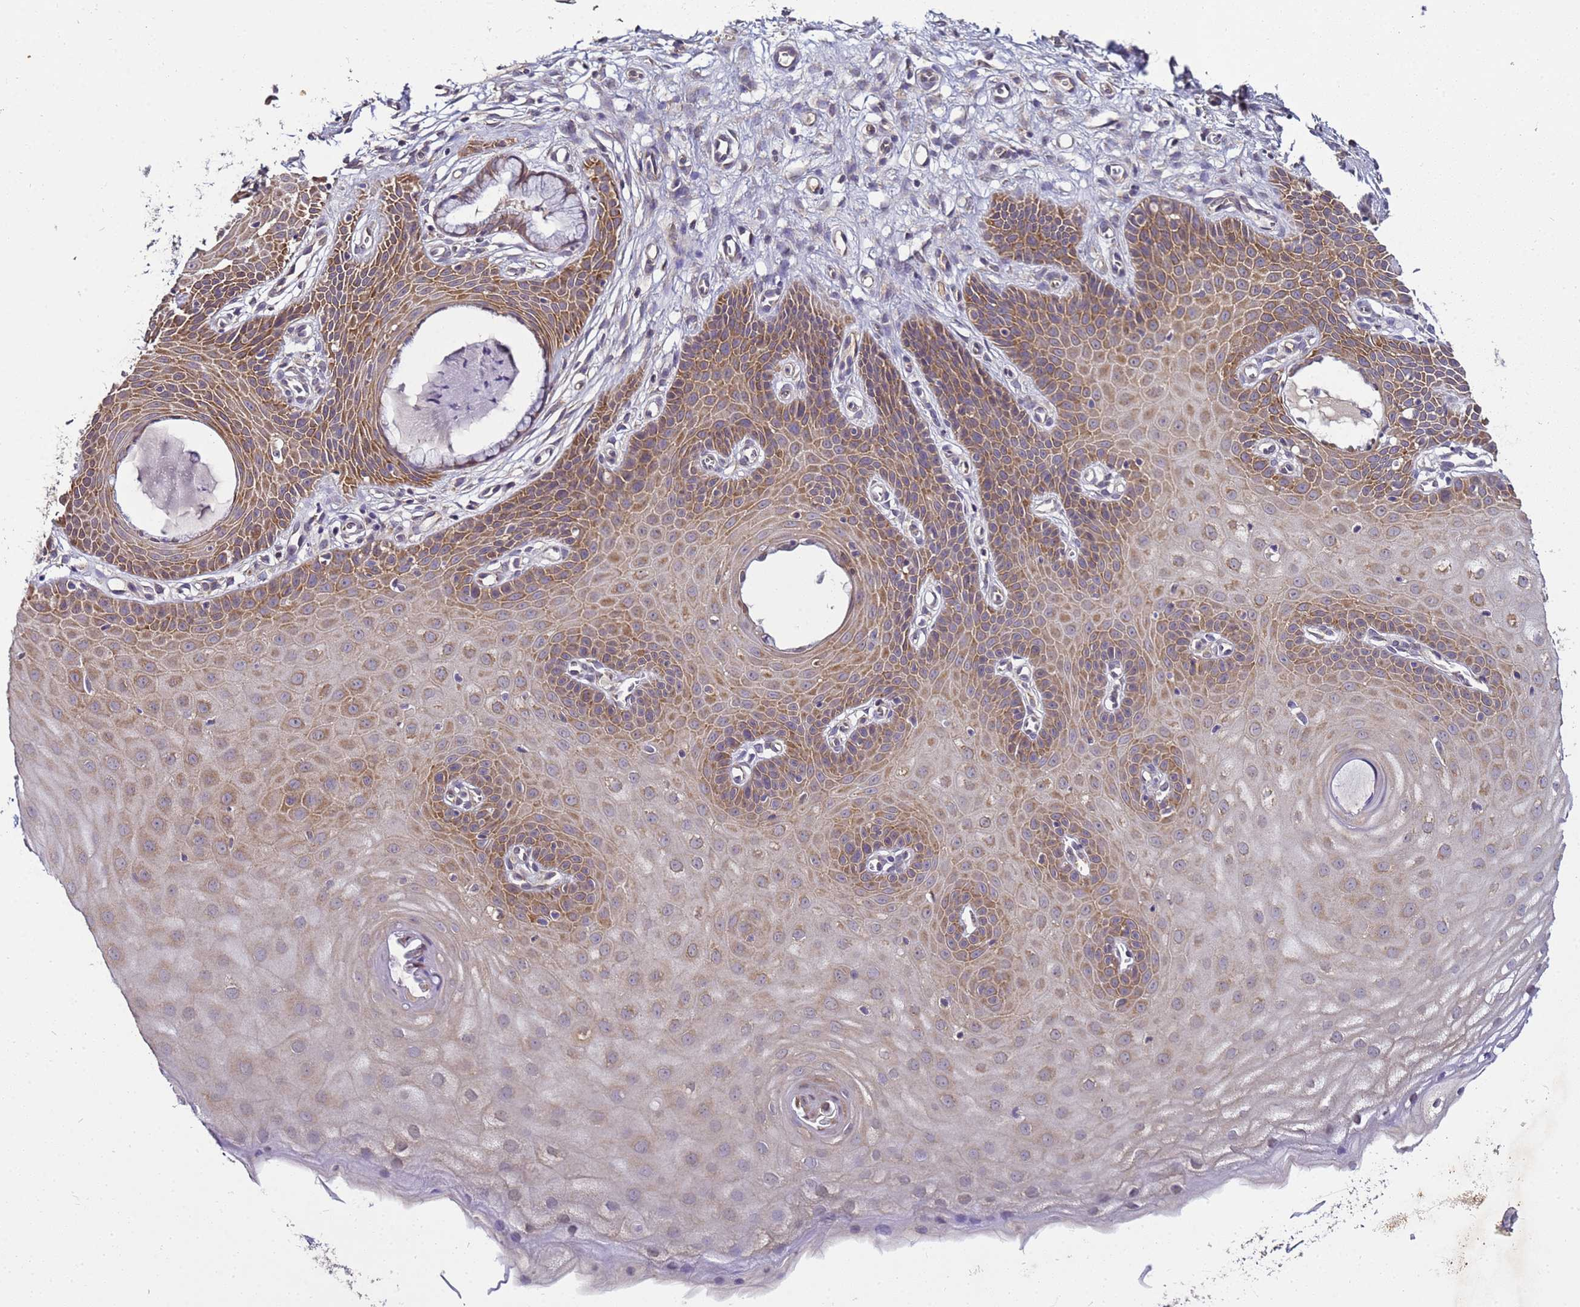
{"staining": {"intensity": "moderate", "quantity": "25%-75%", "location": "cytoplasmic/membranous"}, "tissue": "cervix", "cell_type": "Glandular cells", "image_type": "normal", "snomed": [{"axis": "morphology", "description": "Normal tissue, NOS"}, {"axis": "topography", "description": "Cervix"}], "caption": "Cervix stained with a brown dye shows moderate cytoplasmic/membranous positive positivity in approximately 25%-75% of glandular cells.", "gene": "ANKRD17", "patient": {"sex": "female", "age": 36}}